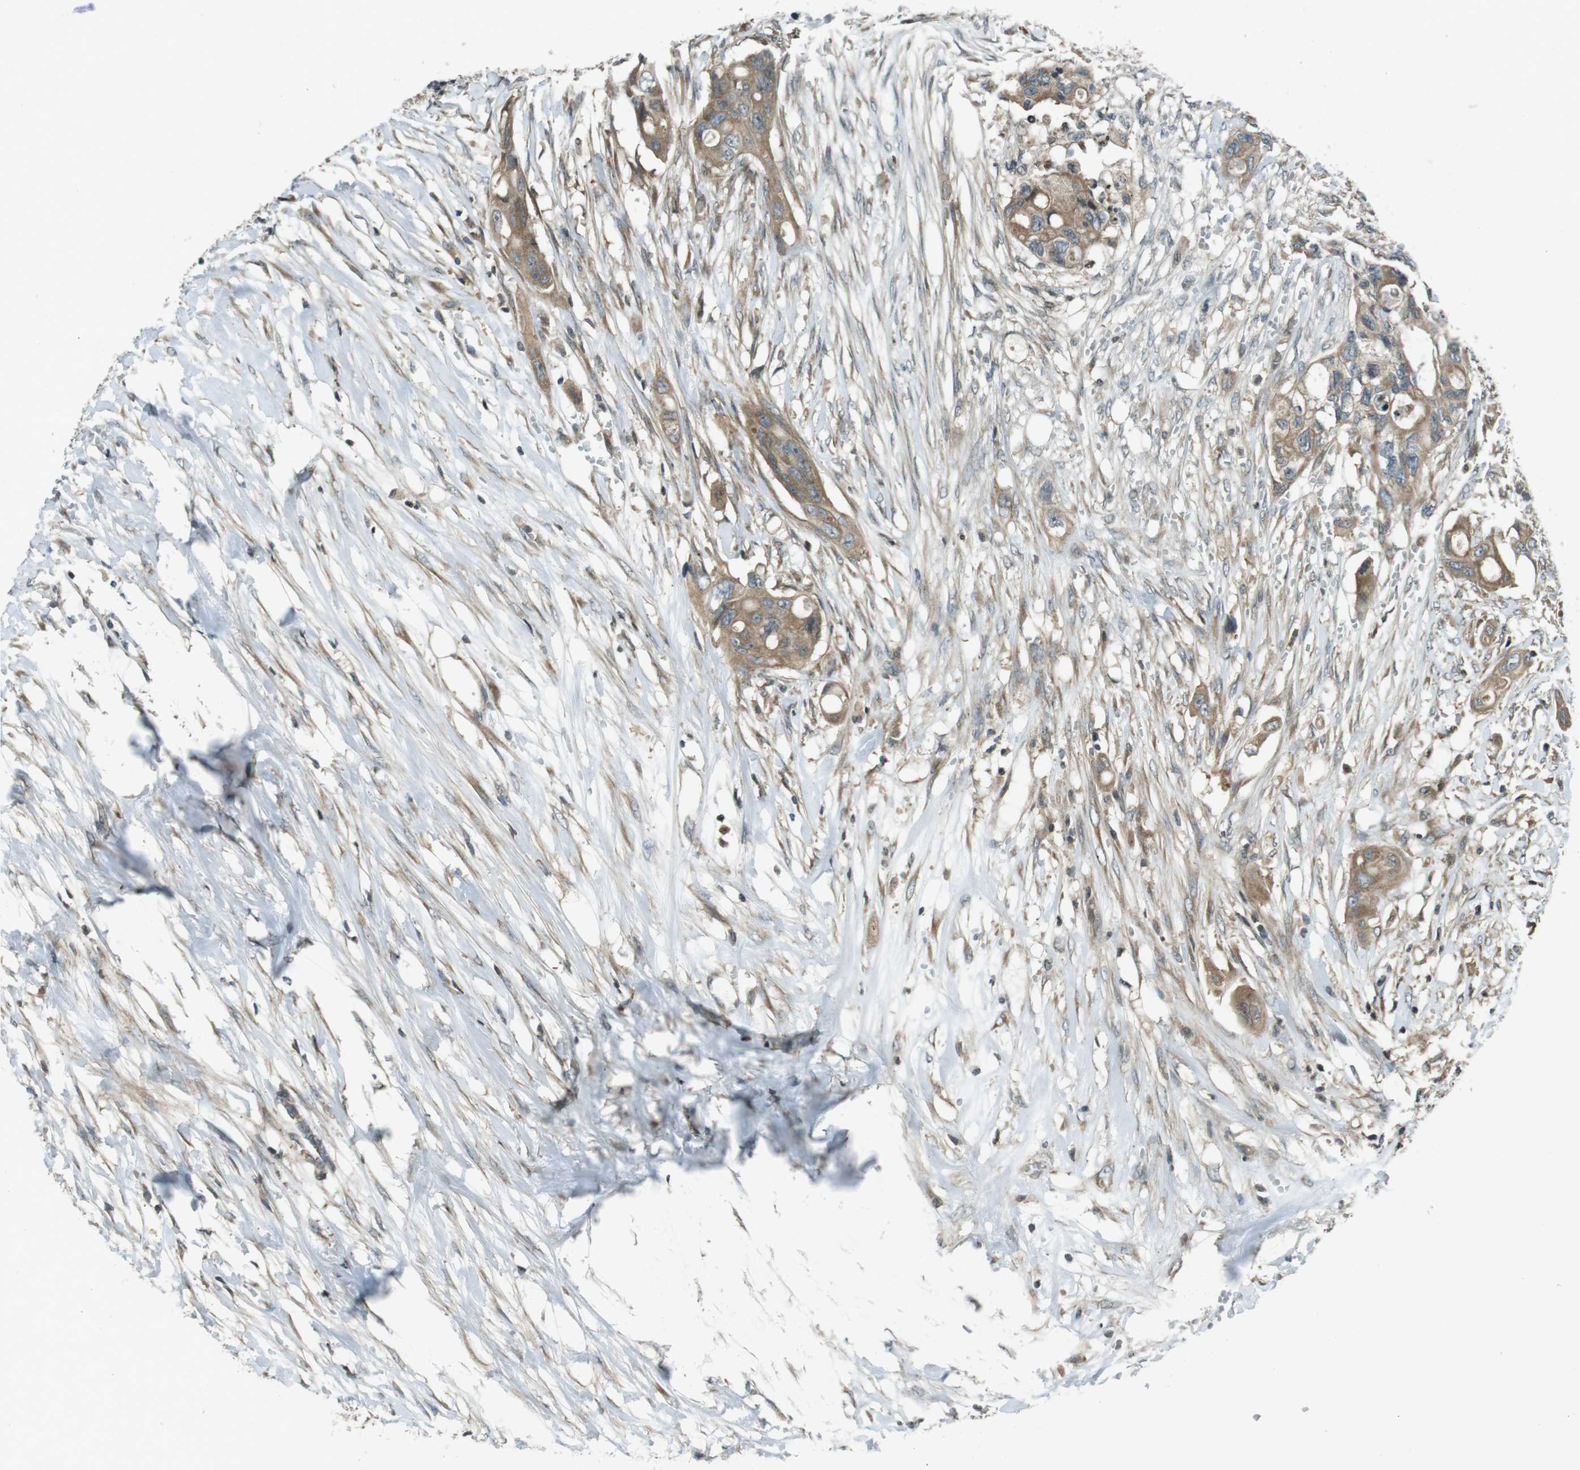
{"staining": {"intensity": "moderate", "quantity": ">75%", "location": "cytoplasmic/membranous"}, "tissue": "colorectal cancer", "cell_type": "Tumor cells", "image_type": "cancer", "snomed": [{"axis": "morphology", "description": "Adenocarcinoma, NOS"}, {"axis": "topography", "description": "Colon"}], "caption": "Protein positivity by IHC displays moderate cytoplasmic/membranous positivity in approximately >75% of tumor cells in colorectal adenocarcinoma. (DAB (3,3'-diaminobenzidine) = brown stain, brightfield microscopy at high magnification).", "gene": "ZYX", "patient": {"sex": "female", "age": 57}}